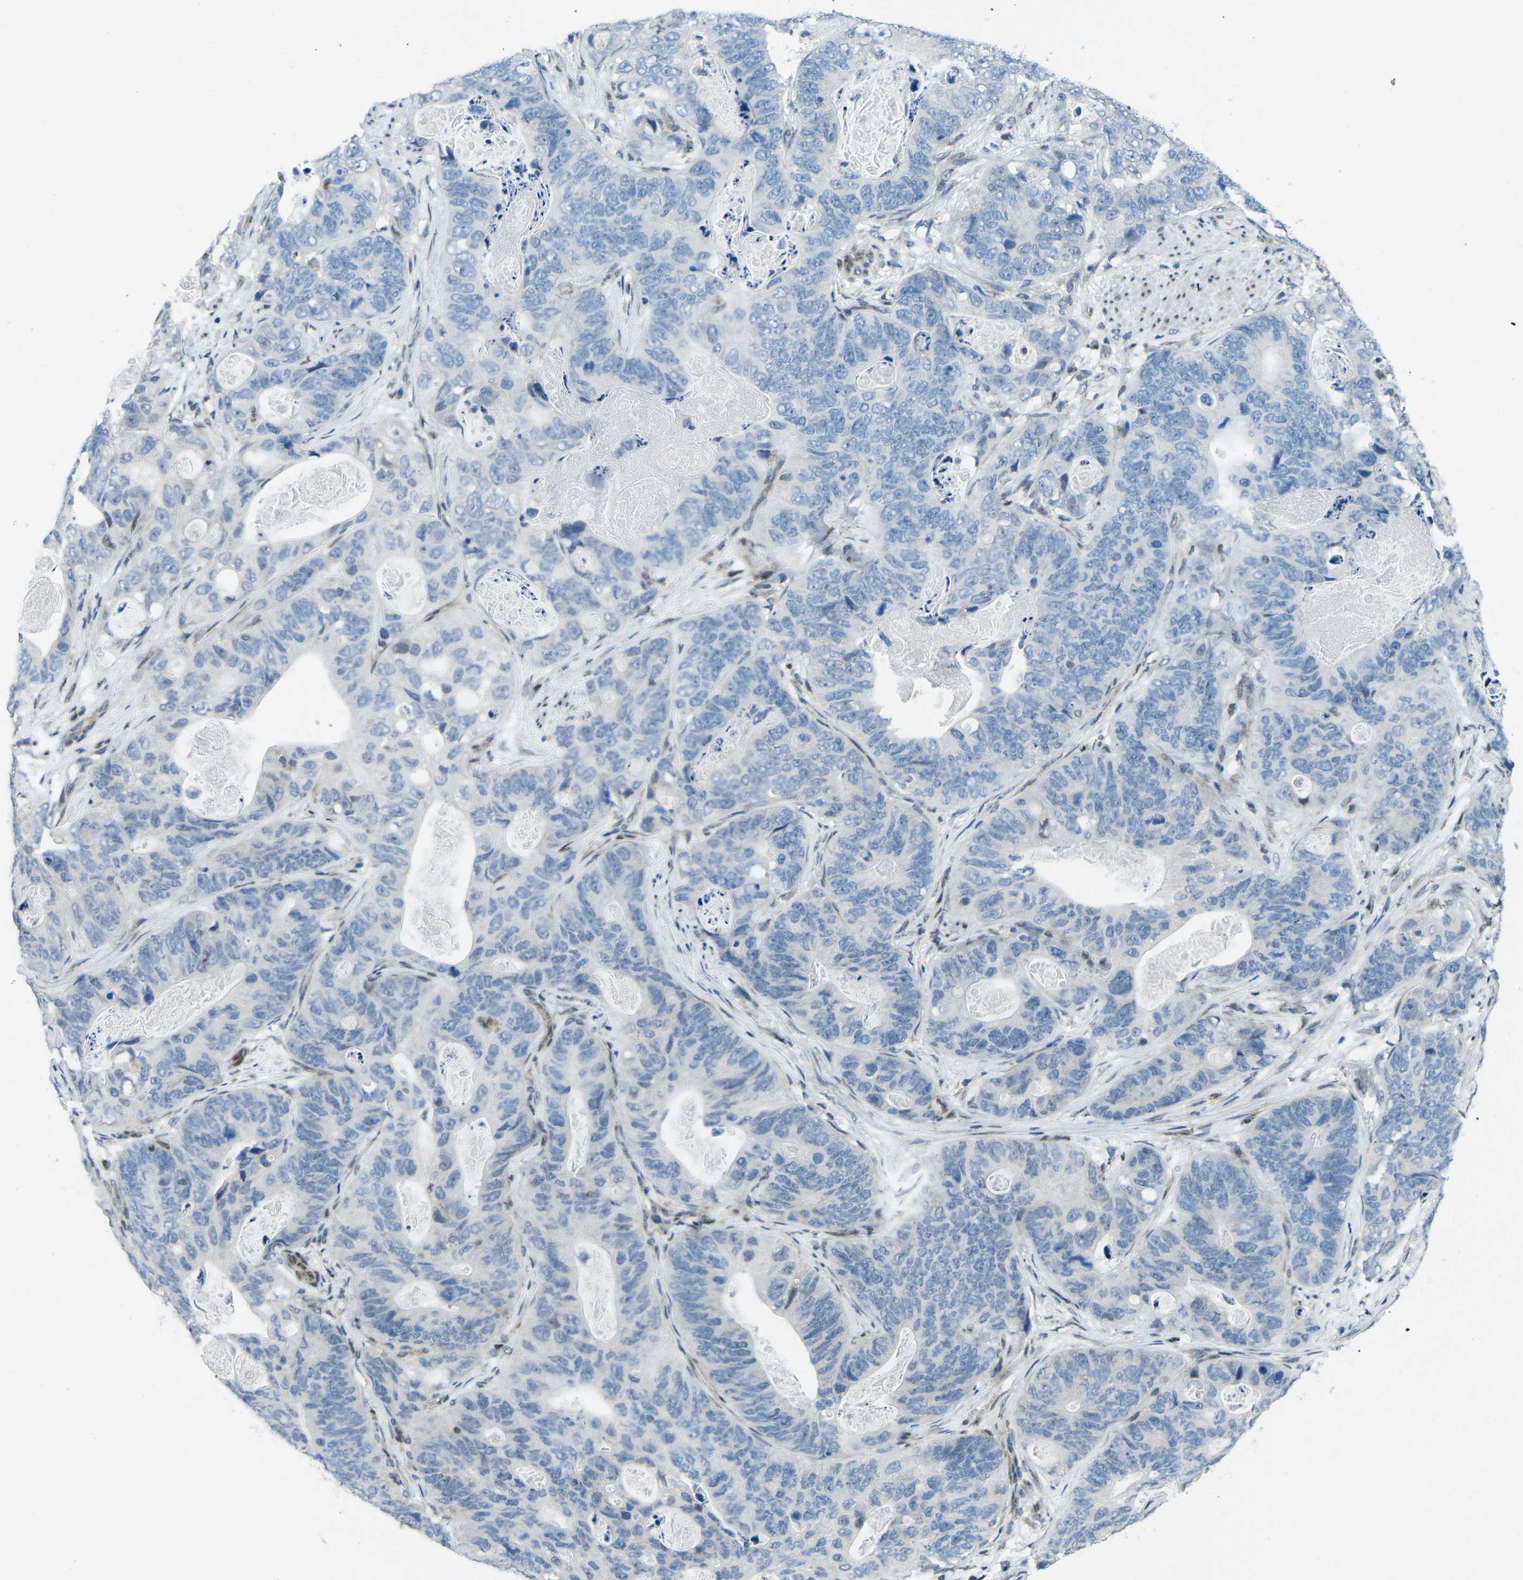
{"staining": {"intensity": "negative", "quantity": "none", "location": "none"}, "tissue": "stomach cancer", "cell_type": "Tumor cells", "image_type": "cancer", "snomed": [{"axis": "morphology", "description": "Adenocarcinoma, NOS"}, {"axis": "topography", "description": "Stomach"}], "caption": "The IHC histopathology image has no significant staining in tumor cells of stomach cancer tissue.", "gene": "MBNL1", "patient": {"sex": "female", "age": 89}}